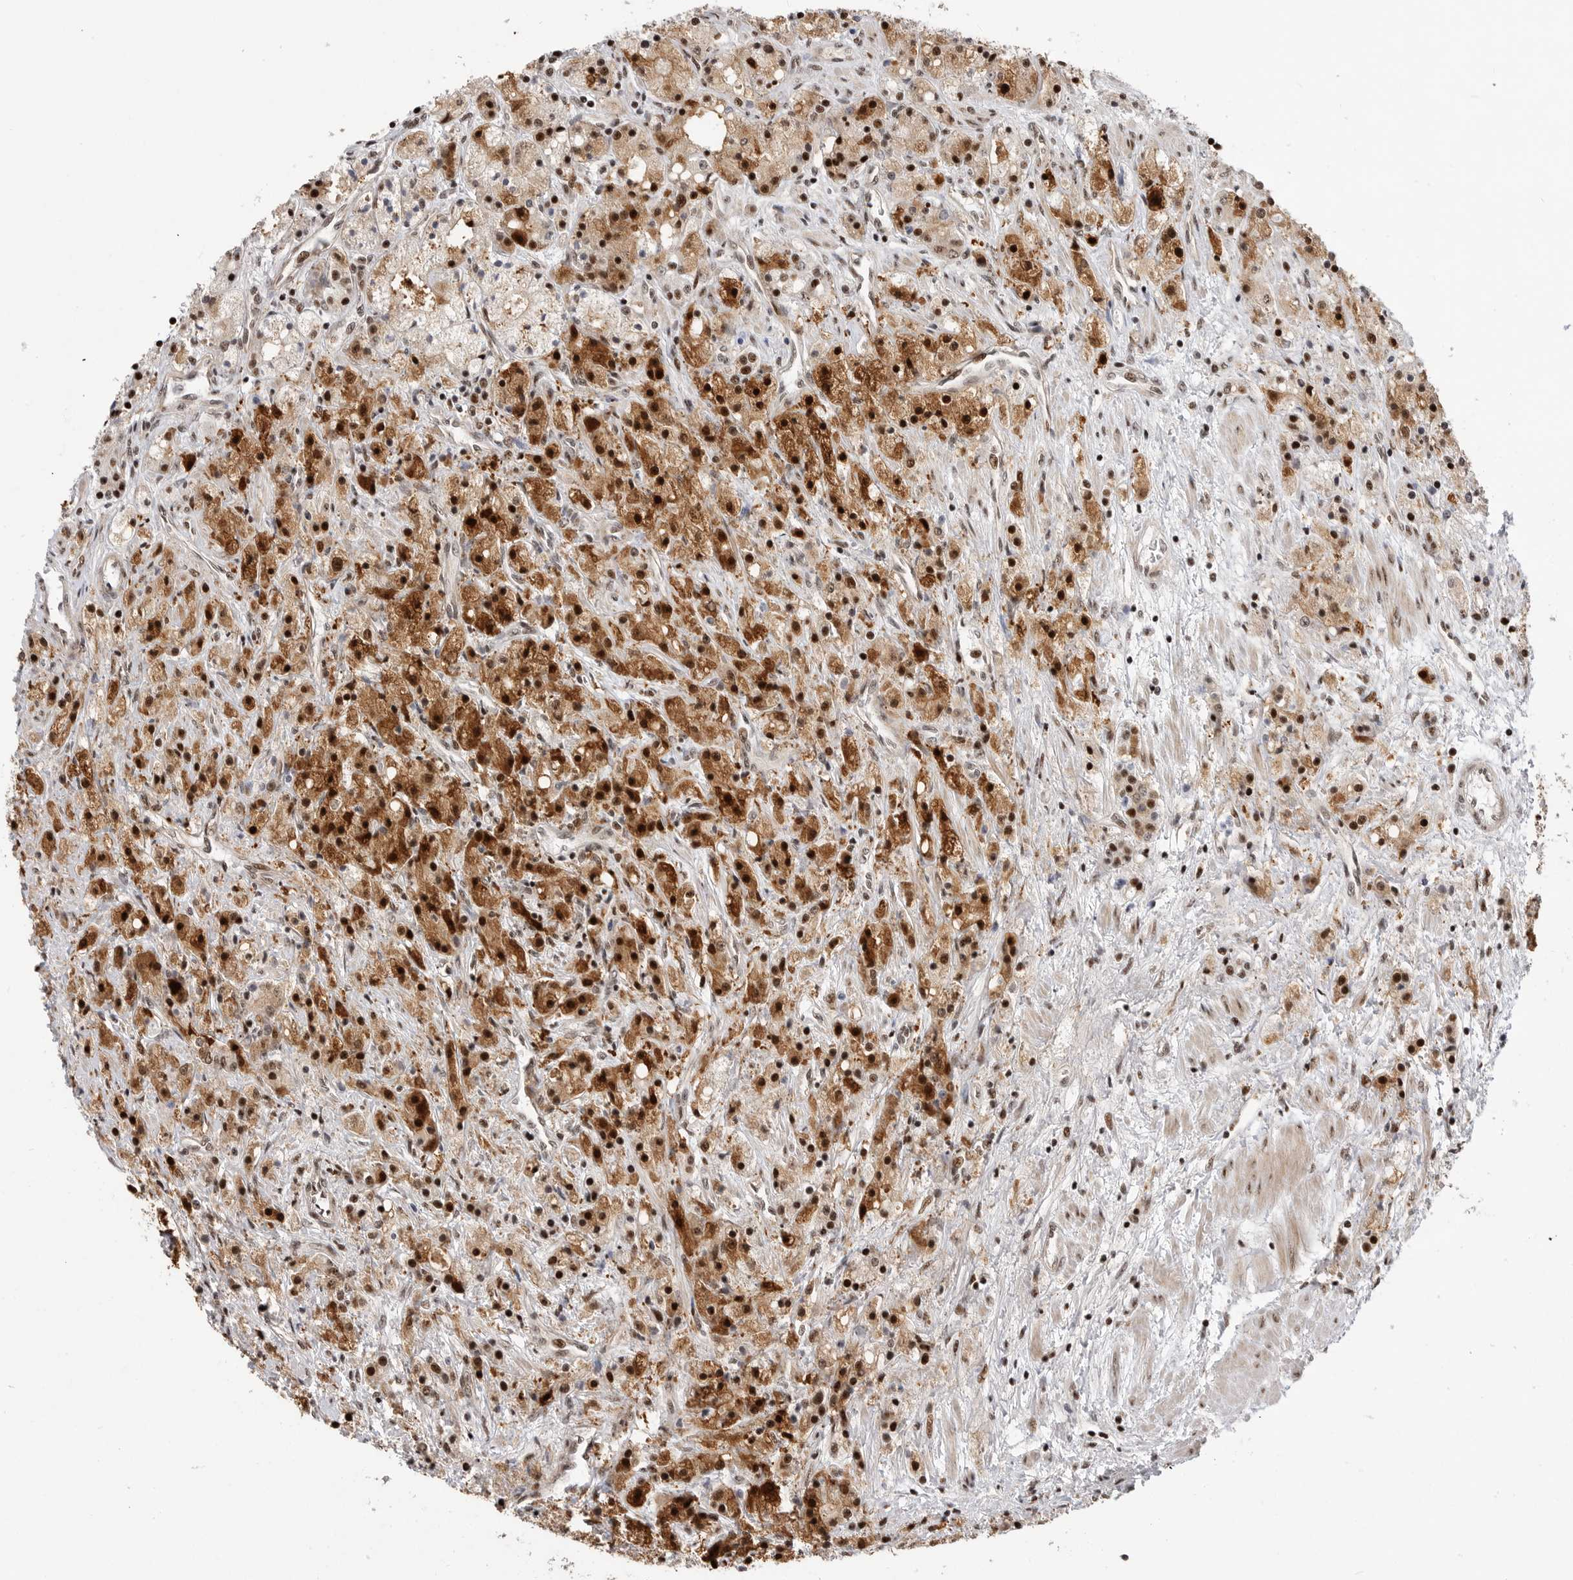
{"staining": {"intensity": "strong", "quantity": ">75%", "location": "cytoplasmic/membranous,nuclear"}, "tissue": "prostate cancer", "cell_type": "Tumor cells", "image_type": "cancer", "snomed": [{"axis": "morphology", "description": "Adenocarcinoma, High grade"}, {"axis": "topography", "description": "Prostate"}], "caption": "Adenocarcinoma (high-grade) (prostate) stained with a brown dye exhibits strong cytoplasmic/membranous and nuclear positive positivity in approximately >75% of tumor cells.", "gene": "GPATCH2", "patient": {"sex": "male", "age": 60}}